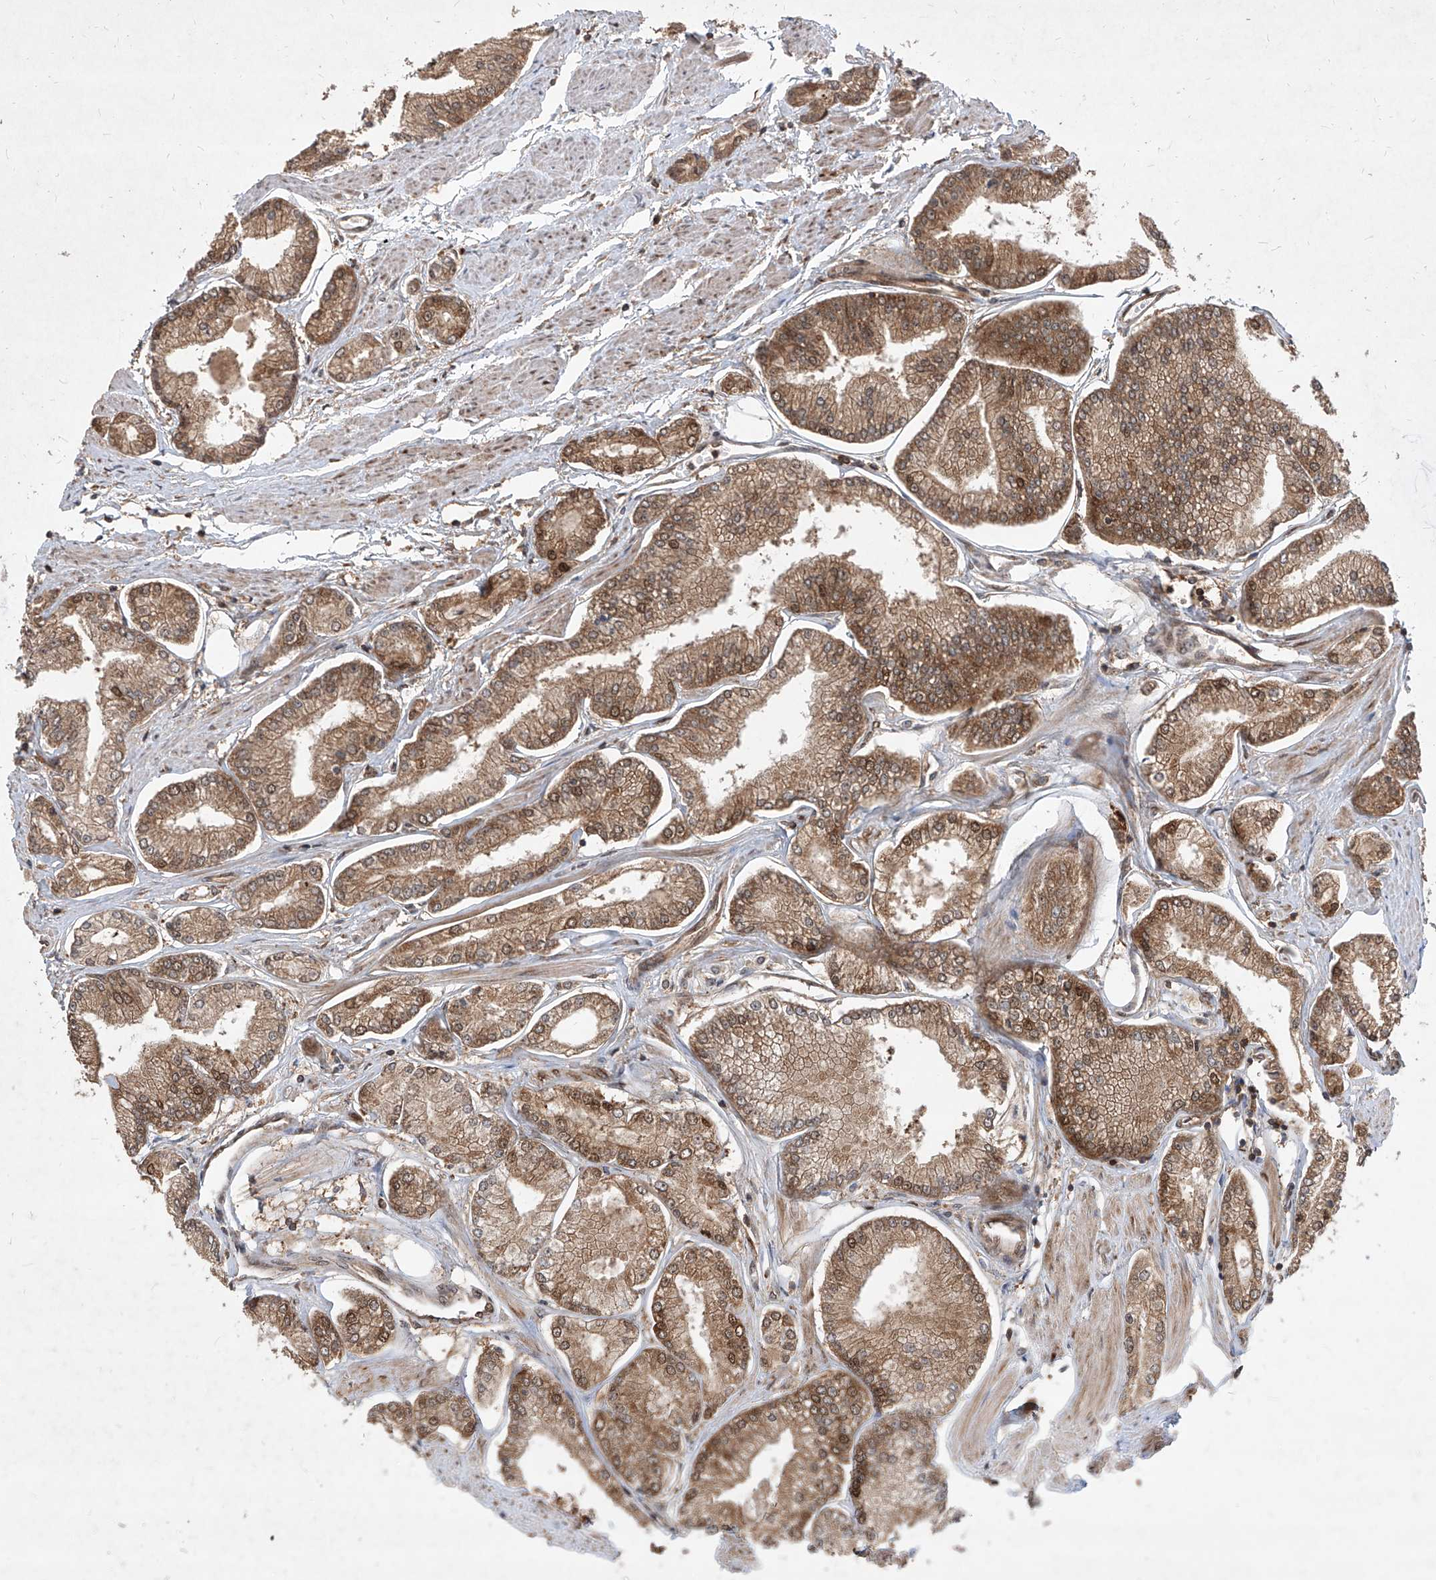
{"staining": {"intensity": "moderate", "quantity": ">75%", "location": "cytoplasmic/membranous,nuclear"}, "tissue": "prostate cancer", "cell_type": "Tumor cells", "image_type": "cancer", "snomed": [{"axis": "morphology", "description": "Adenocarcinoma, Low grade"}, {"axis": "topography", "description": "Prostate"}], "caption": "Prostate cancer tissue reveals moderate cytoplasmic/membranous and nuclear staining in approximately >75% of tumor cells", "gene": "MAGED2", "patient": {"sex": "male", "age": 52}}